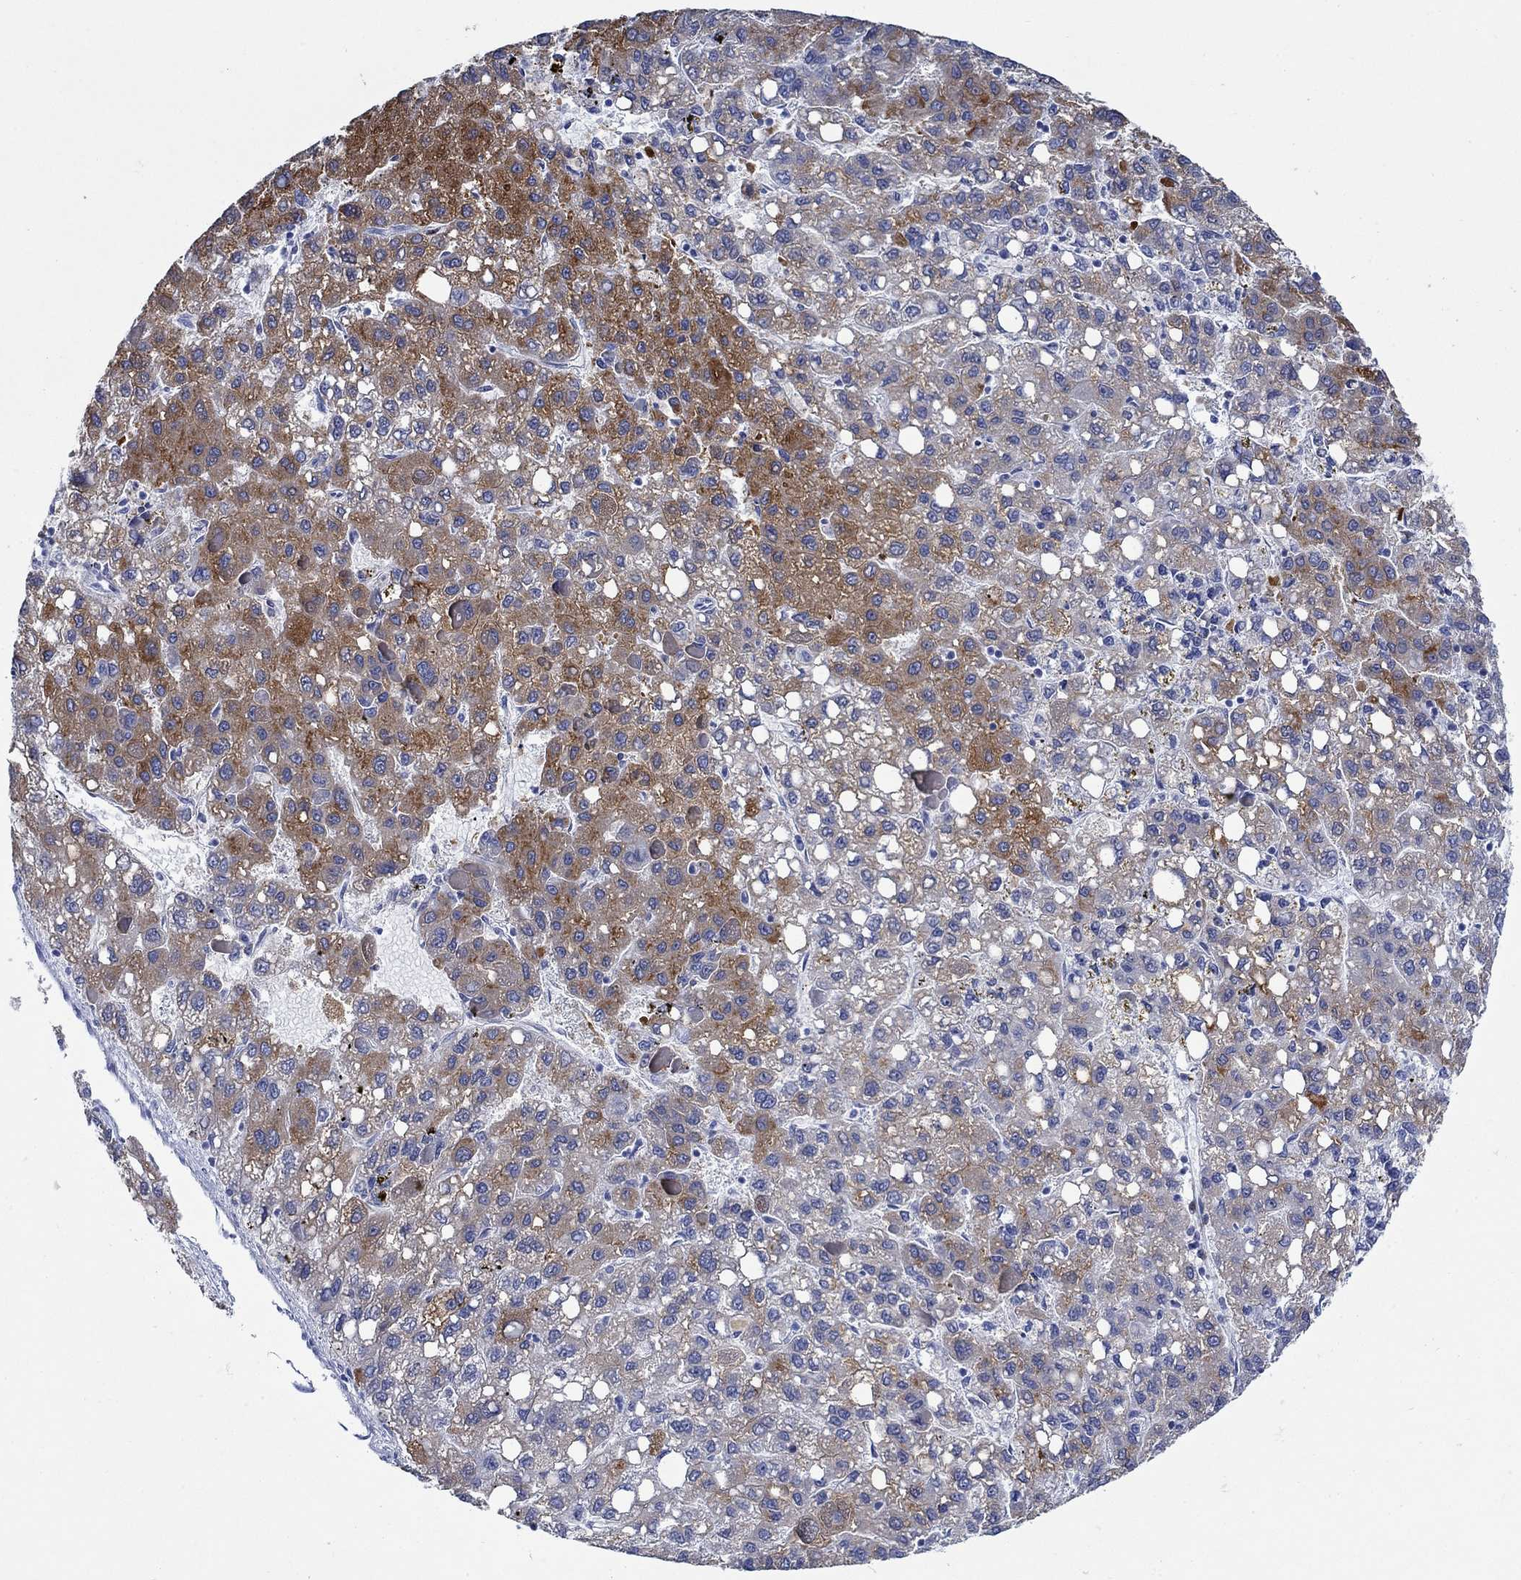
{"staining": {"intensity": "strong", "quantity": "<25%", "location": "cytoplasmic/membranous"}, "tissue": "liver cancer", "cell_type": "Tumor cells", "image_type": "cancer", "snomed": [{"axis": "morphology", "description": "Carcinoma, Hepatocellular, NOS"}, {"axis": "topography", "description": "Liver"}], "caption": "An immunohistochemistry (IHC) histopathology image of tumor tissue is shown. Protein staining in brown labels strong cytoplasmic/membranous positivity in liver hepatocellular carcinoma within tumor cells.", "gene": "KSR2", "patient": {"sex": "female", "age": 82}}